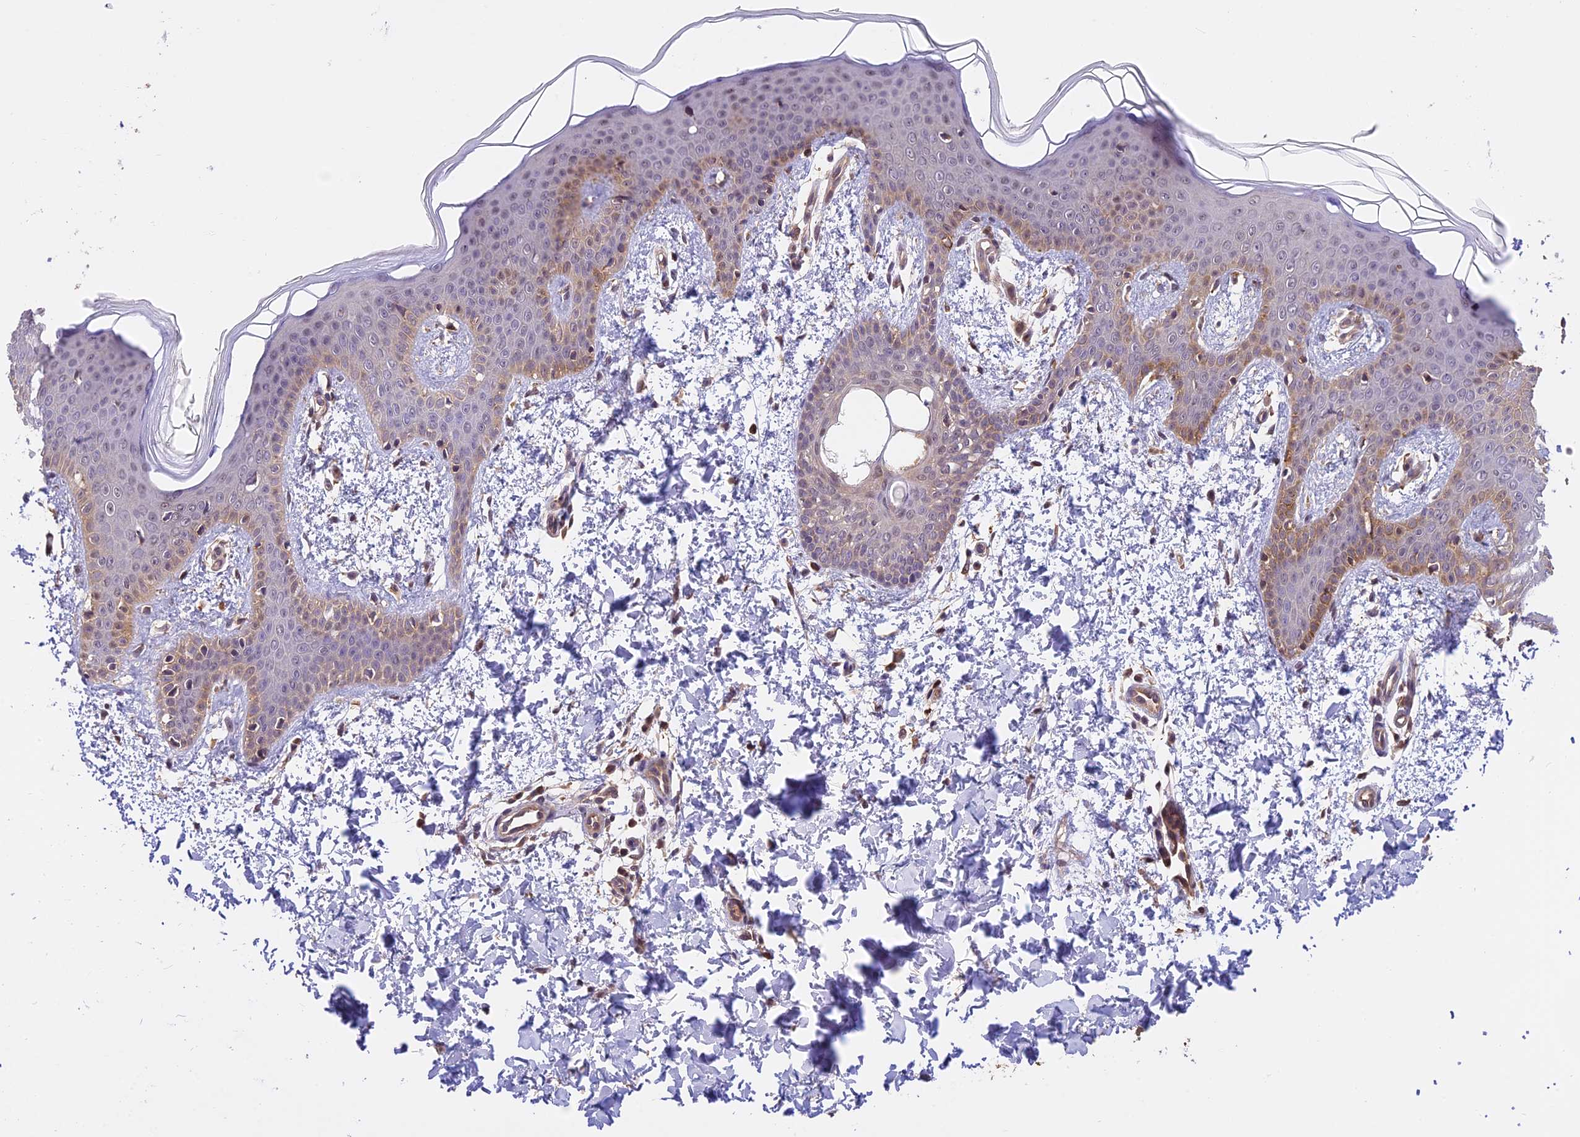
{"staining": {"intensity": "moderate", "quantity": ">75%", "location": "cytoplasmic/membranous,nuclear"}, "tissue": "skin", "cell_type": "Fibroblasts", "image_type": "normal", "snomed": [{"axis": "morphology", "description": "Normal tissue, NOS"}, {"axis": "topography", "description": "Skin"}], "caption": "Immunohistochemistry image of normal human skin stained for a protein (brown), which demonstrates medium levels of moderate cytoplasmic/membranous,nuclear expression in approximately >75% of fibroblasts.", "gene": "PSMB3", "patient": {"sex": "male", "age": 36}}